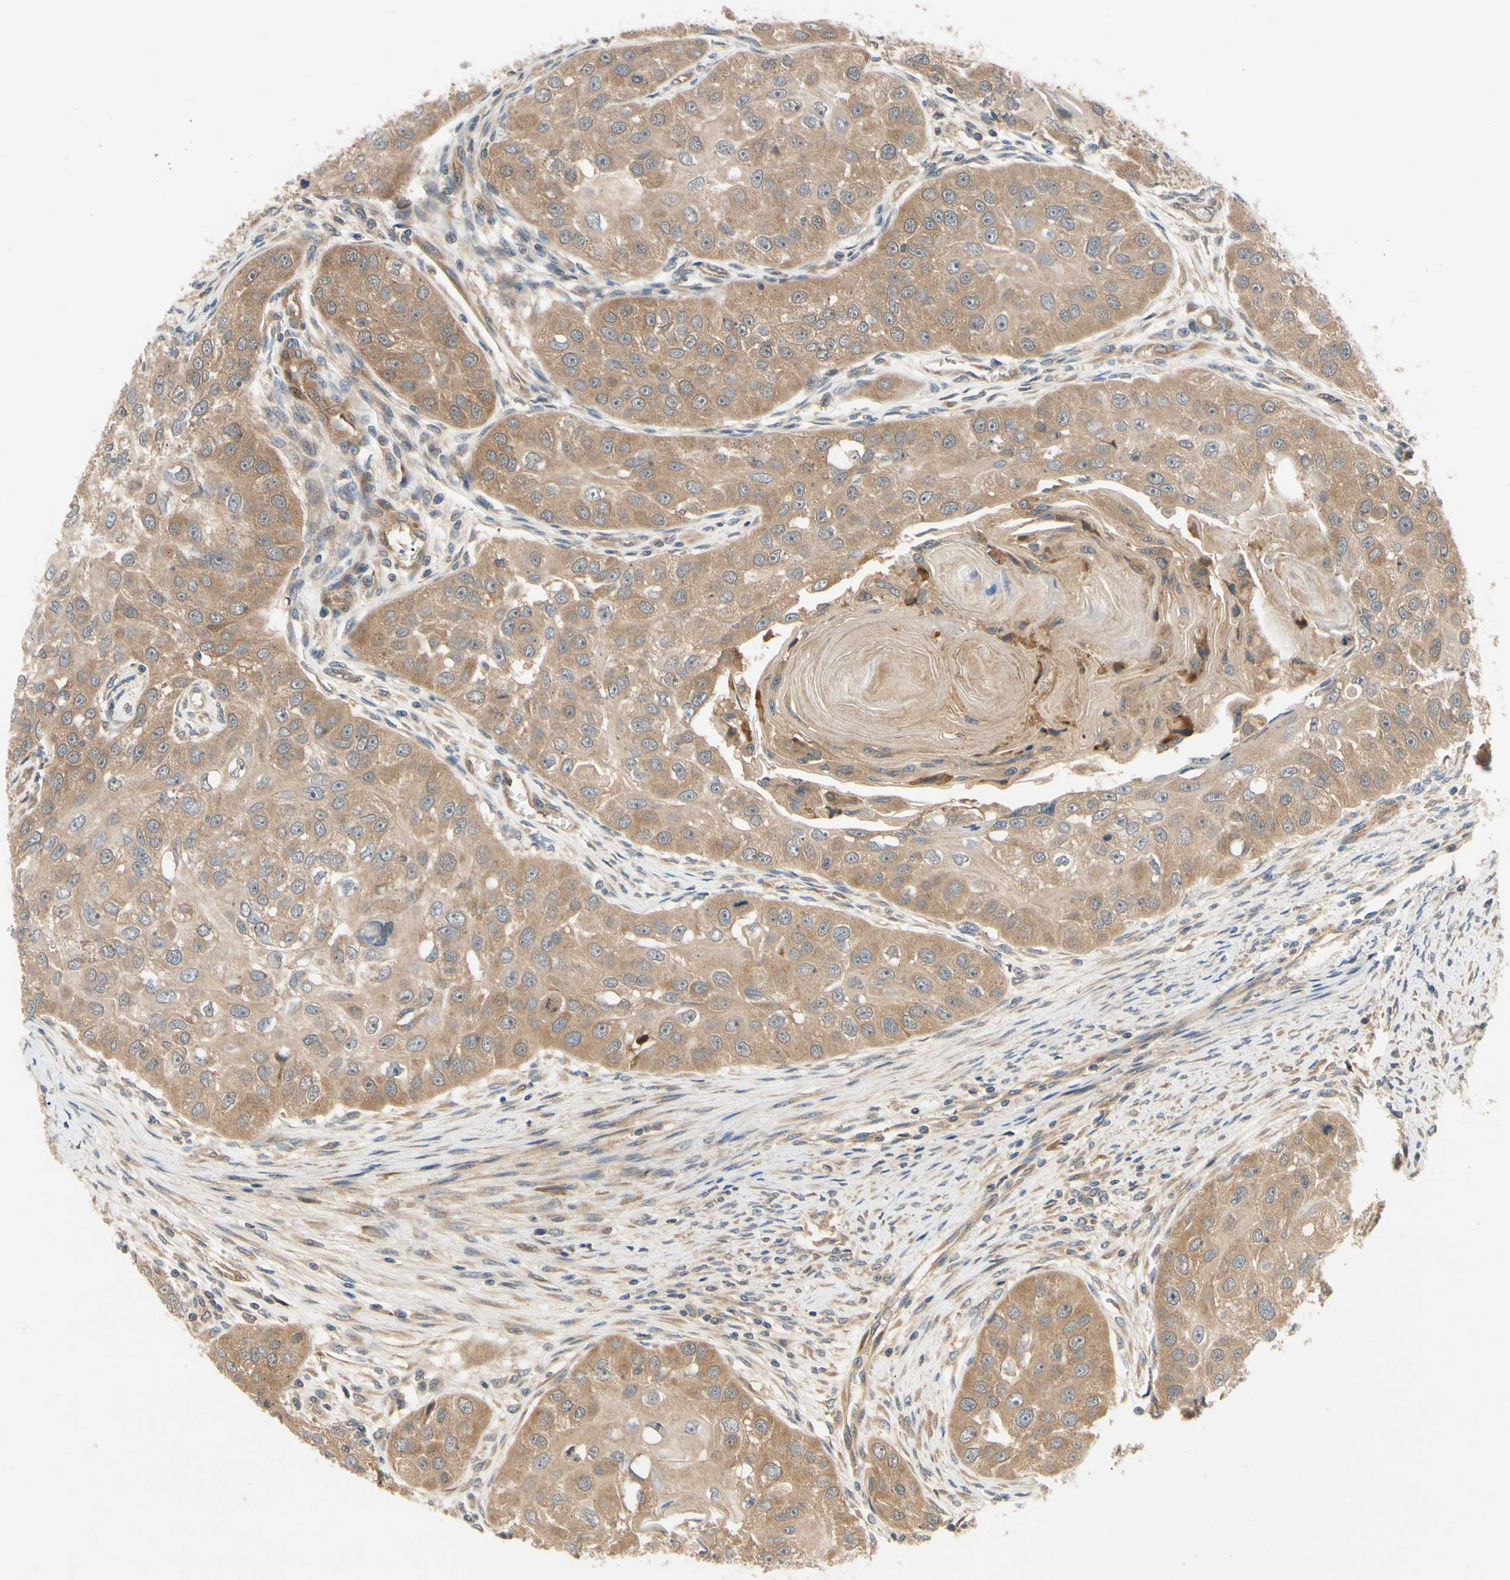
{"staining": {"intensity": "moderate", "quantity": ">75%", "location": "cytoplasmic/membranous"}, "tissue": "head and neck cancer", "cell_type": "Tumor cells", "image_type": "cancer", "snomed": [{"axis": "morphology", "description": "Normal tissue, NOS"}, {"axis": "morphology", "description": "Squamous cell carcinoma, NOS"}, {"axis": "topography", "description": "Skeletal muscle"}, {"axis": "topography", "description": "Head-Neck"}], "caption": "Squamous cell carcinoma (head and neck) stained with a protein marker reveals moderate staining in tumor cells.", "gene": "TDRP", "patient": {"sex": "male", "age": 51}}